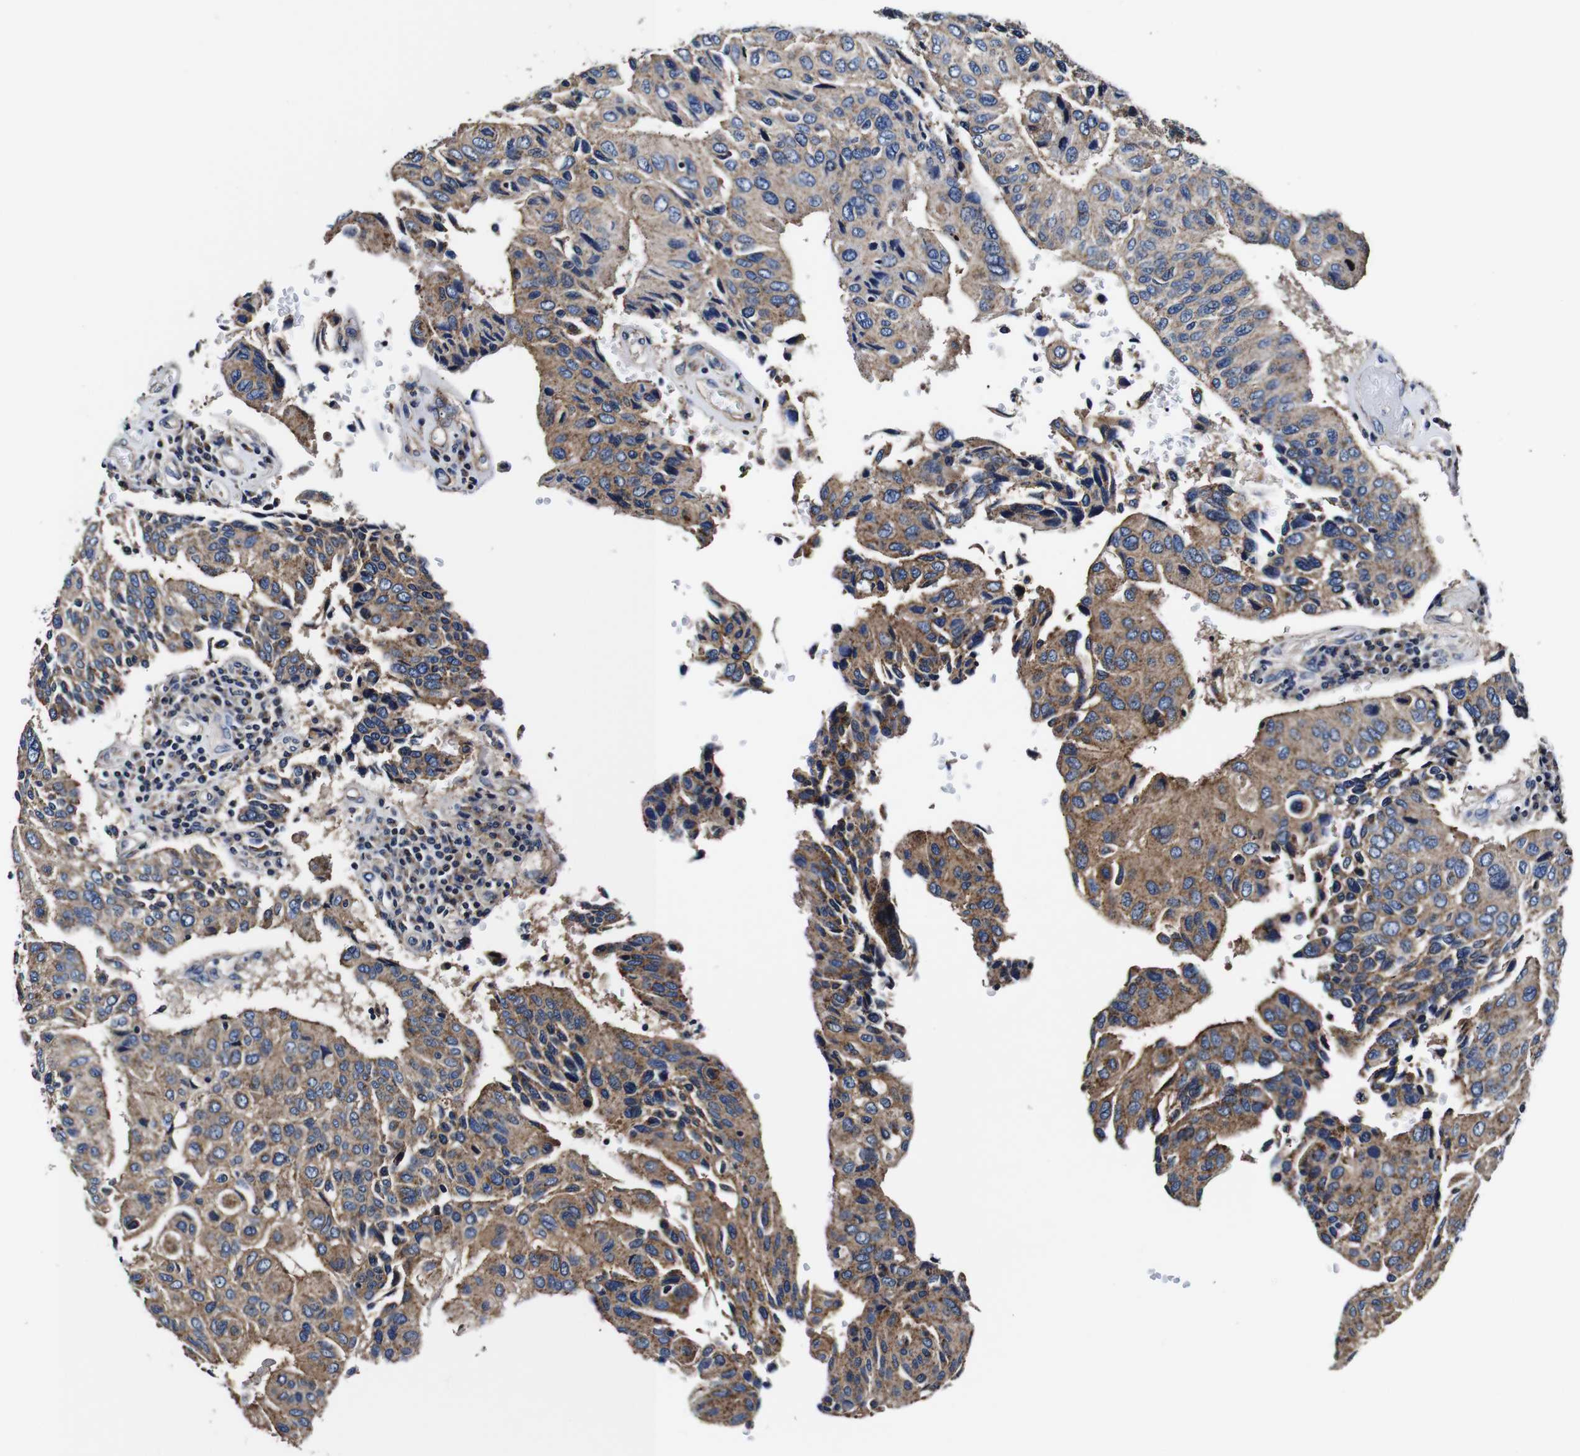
{"staining": {"intensity": "moderate", "quantity": ">75%", "location": "cytoplasmic/membranous"}, "tissue": "urothelial cancer", "cell_type": "Tumor cells", "image_type": "cancer", "snomed": [{"axis": "morphology", "description": "Urothelial carcinoma, High grade"}, {"axis": "topography", "description": "Urinary bladder"}], "caption": "A high-resolution photomicrograph shows IHC staining of urothelial cancer, which shows moderate cytoplasmic/membranous expression in about >75% of tumor cells. (Brightfield microscopy of DAB IHC at high magnification).", "gene": "PDCD6IP", "patient": {"sex": "male", "age": 66}}